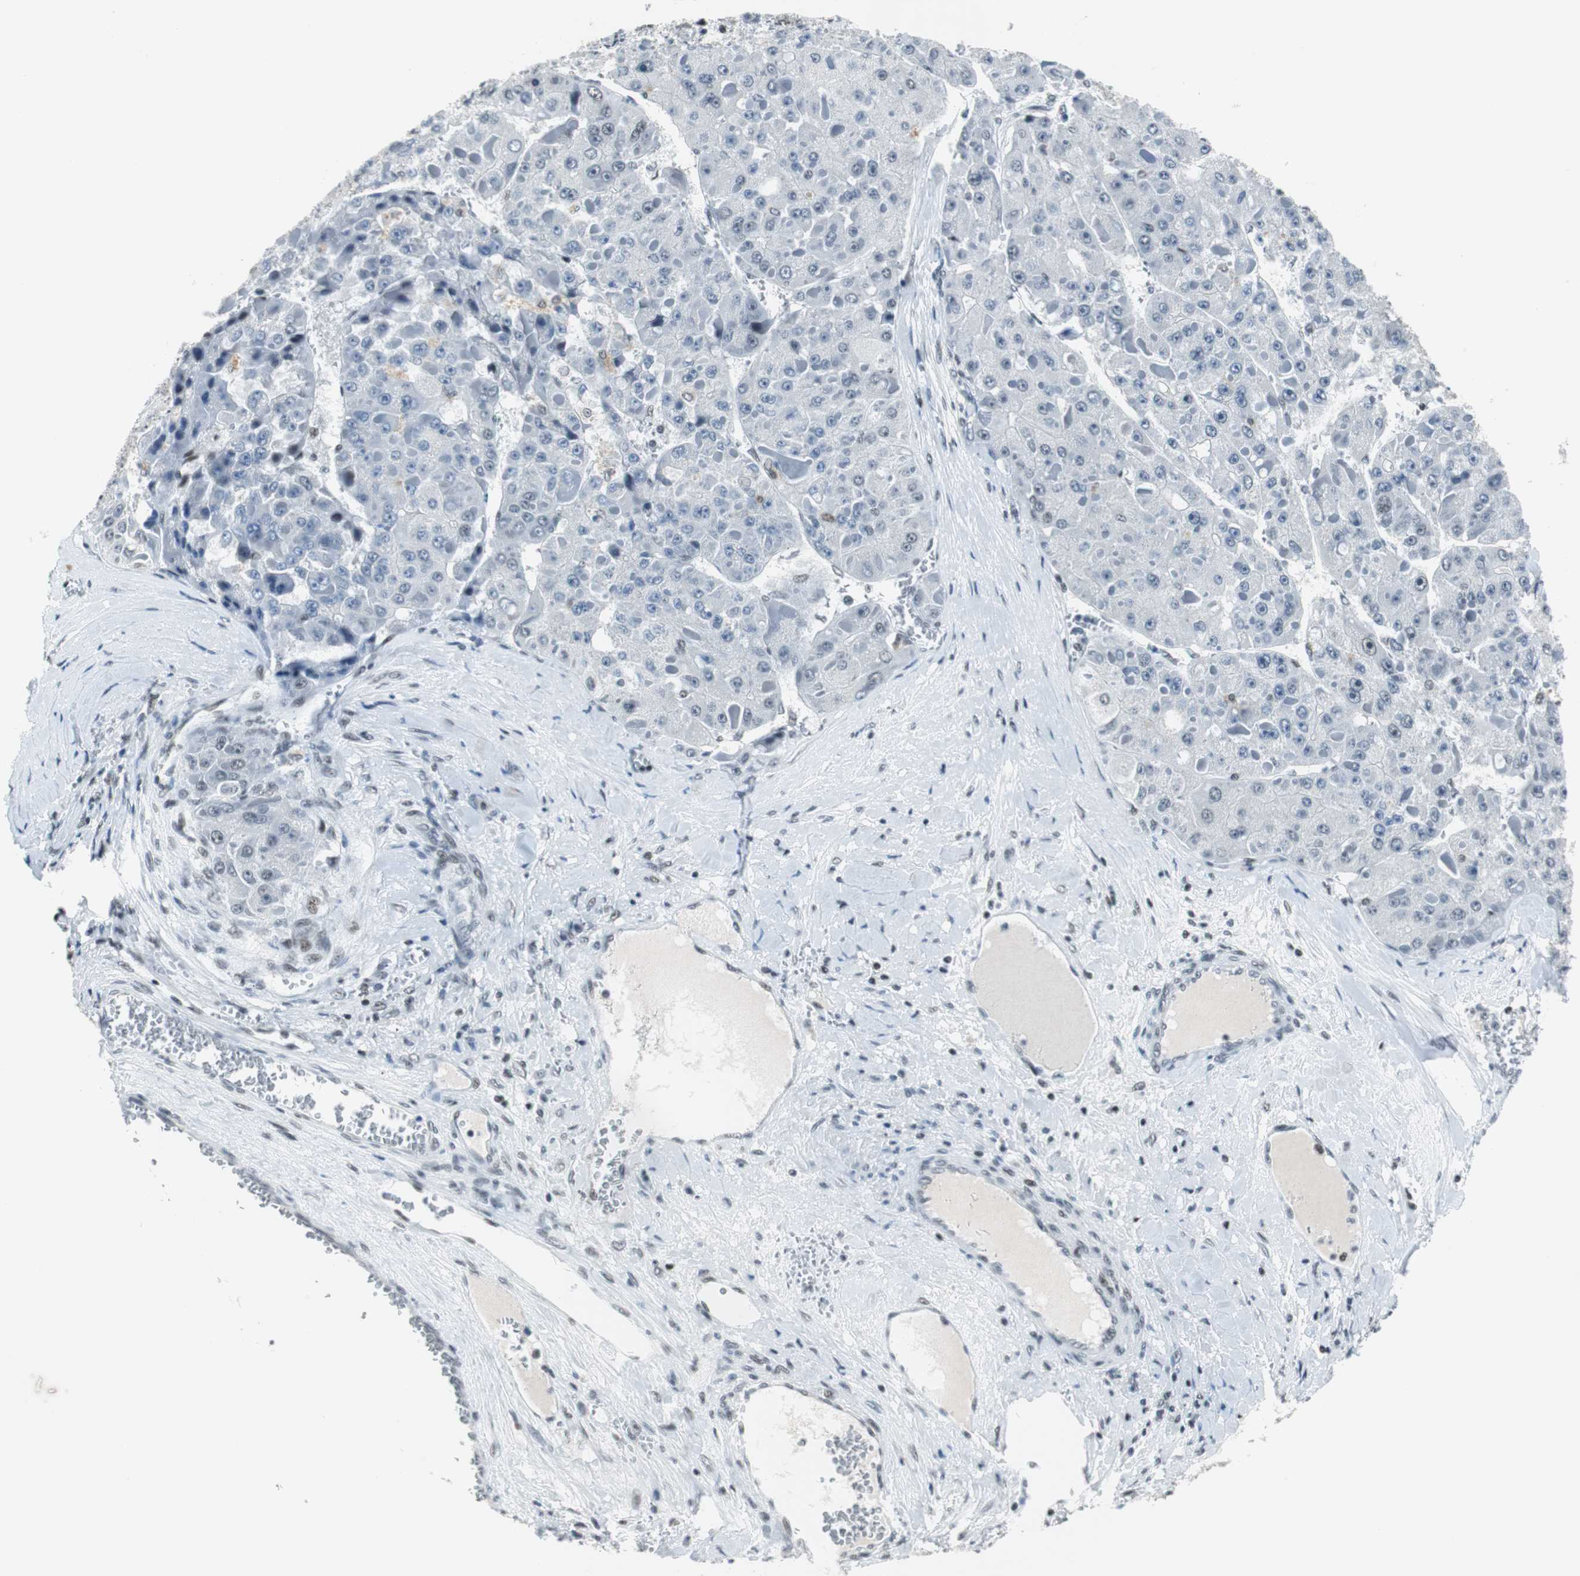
{"staining": {"intensity": "negative", "quantity": "none", "location": "none"}, "tissue": "liver cancer", "cell_type": "Tumor cells", "image_type": "cancer", "snomed": [{"axis": "morphology", "description": "Carcinoma, Hepatocellular, NOS"}, {"axis": "topography", "description": "Liver"}], "caption": "A histopathology image of human liver cancer (hepatocellular carcinoma) is negative for staining in tumor cells.", "gene": "HDAC3", "patient": {"sex": "female", "age": 73}}